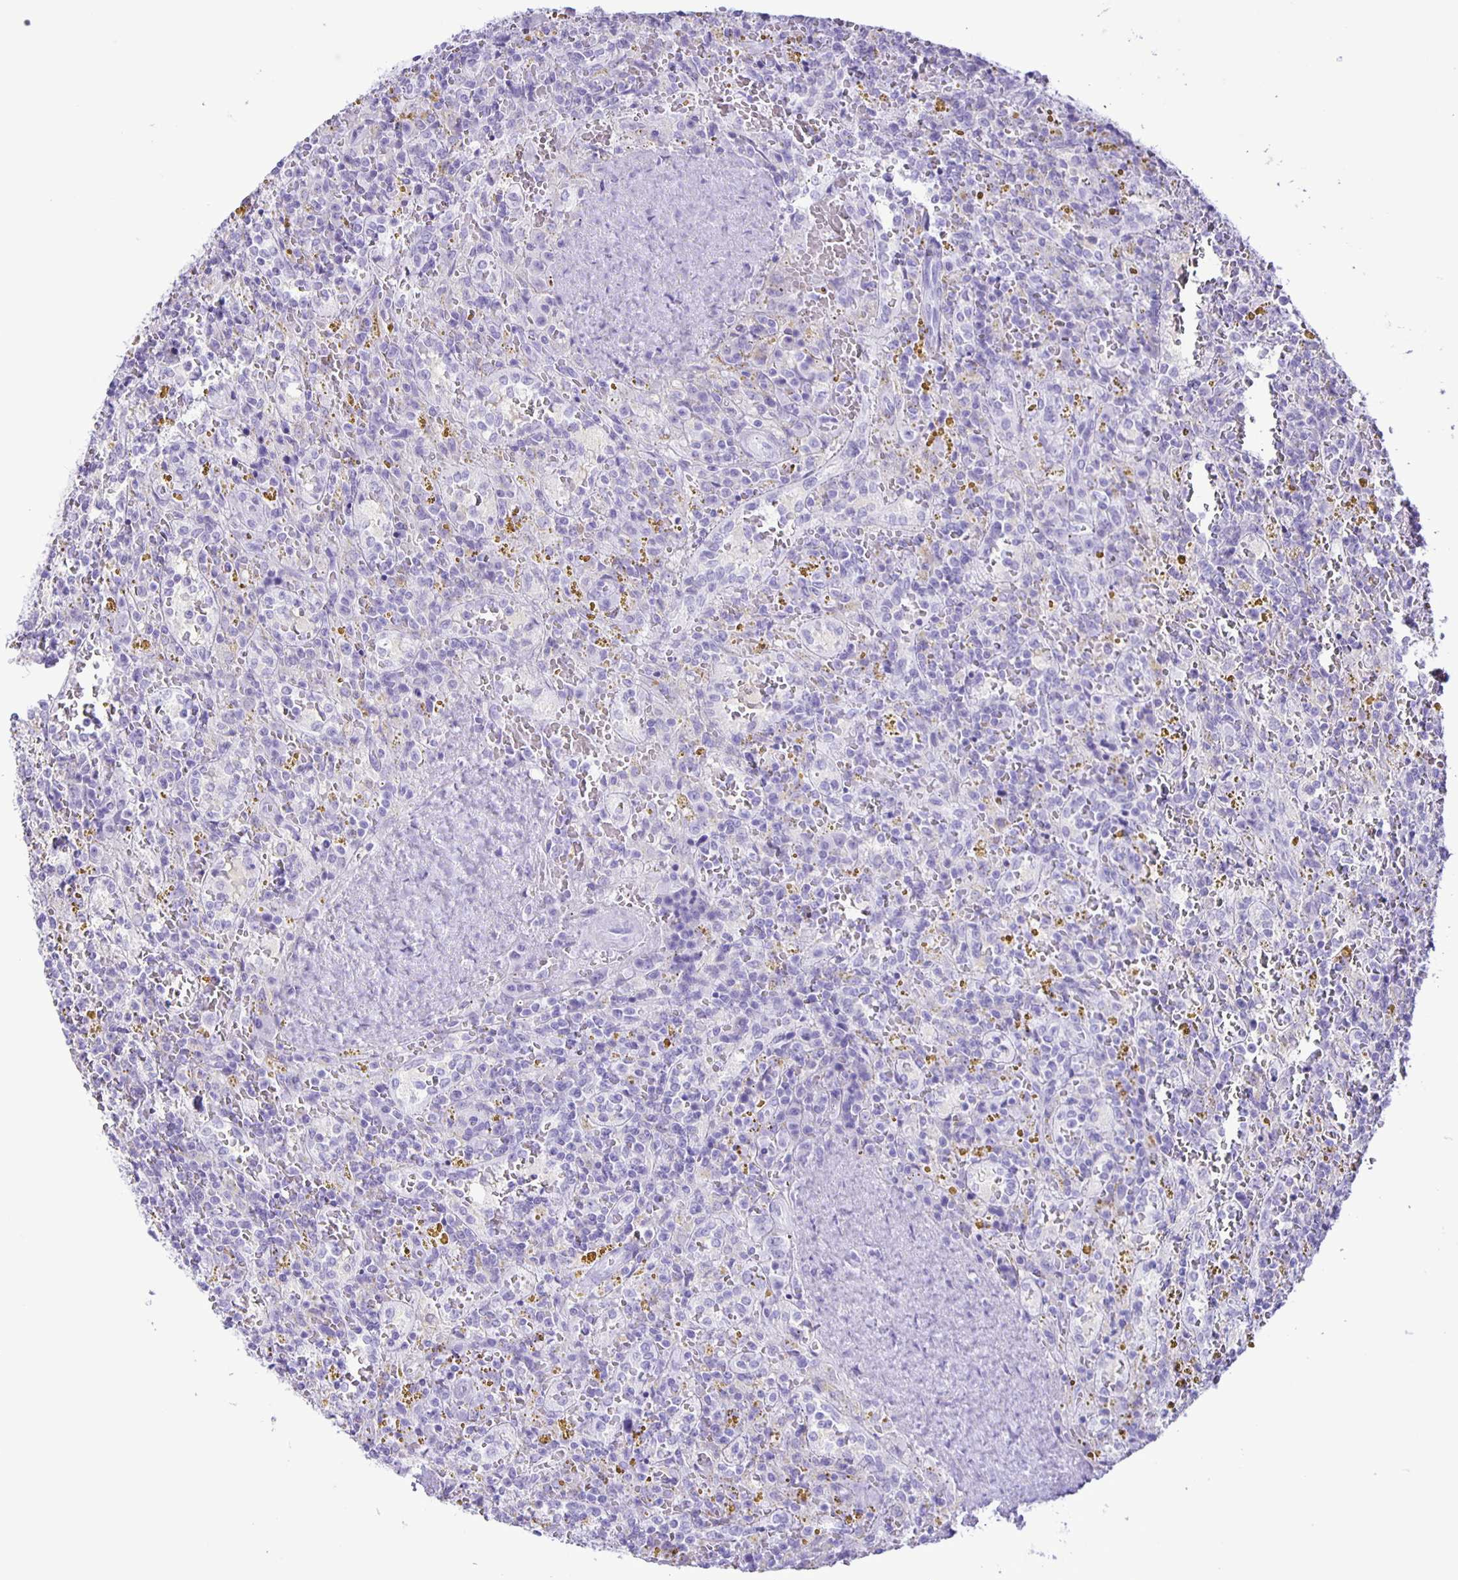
{"staining": {"intensity": "negative", "quantity": "none", "location": "none"}, "tissue": "lymphoma", "cell_type": "Tumor cells", "image_type": "cancer", "snomed": [{"axis": "morphology", "description": "Malignant lymphoma, non-Hodgkin's type, Low grade"}, {"axis": "topography", "description": "Spleen"}], "caption": "Human malignant lymphoma, non-Hodgkin's type (low-grade) stained for a protein using immunohistochemistry reveals no staining in tumor cells.", "gene": "EZHIP", "patient": {"sex": "female", "age": 65}}